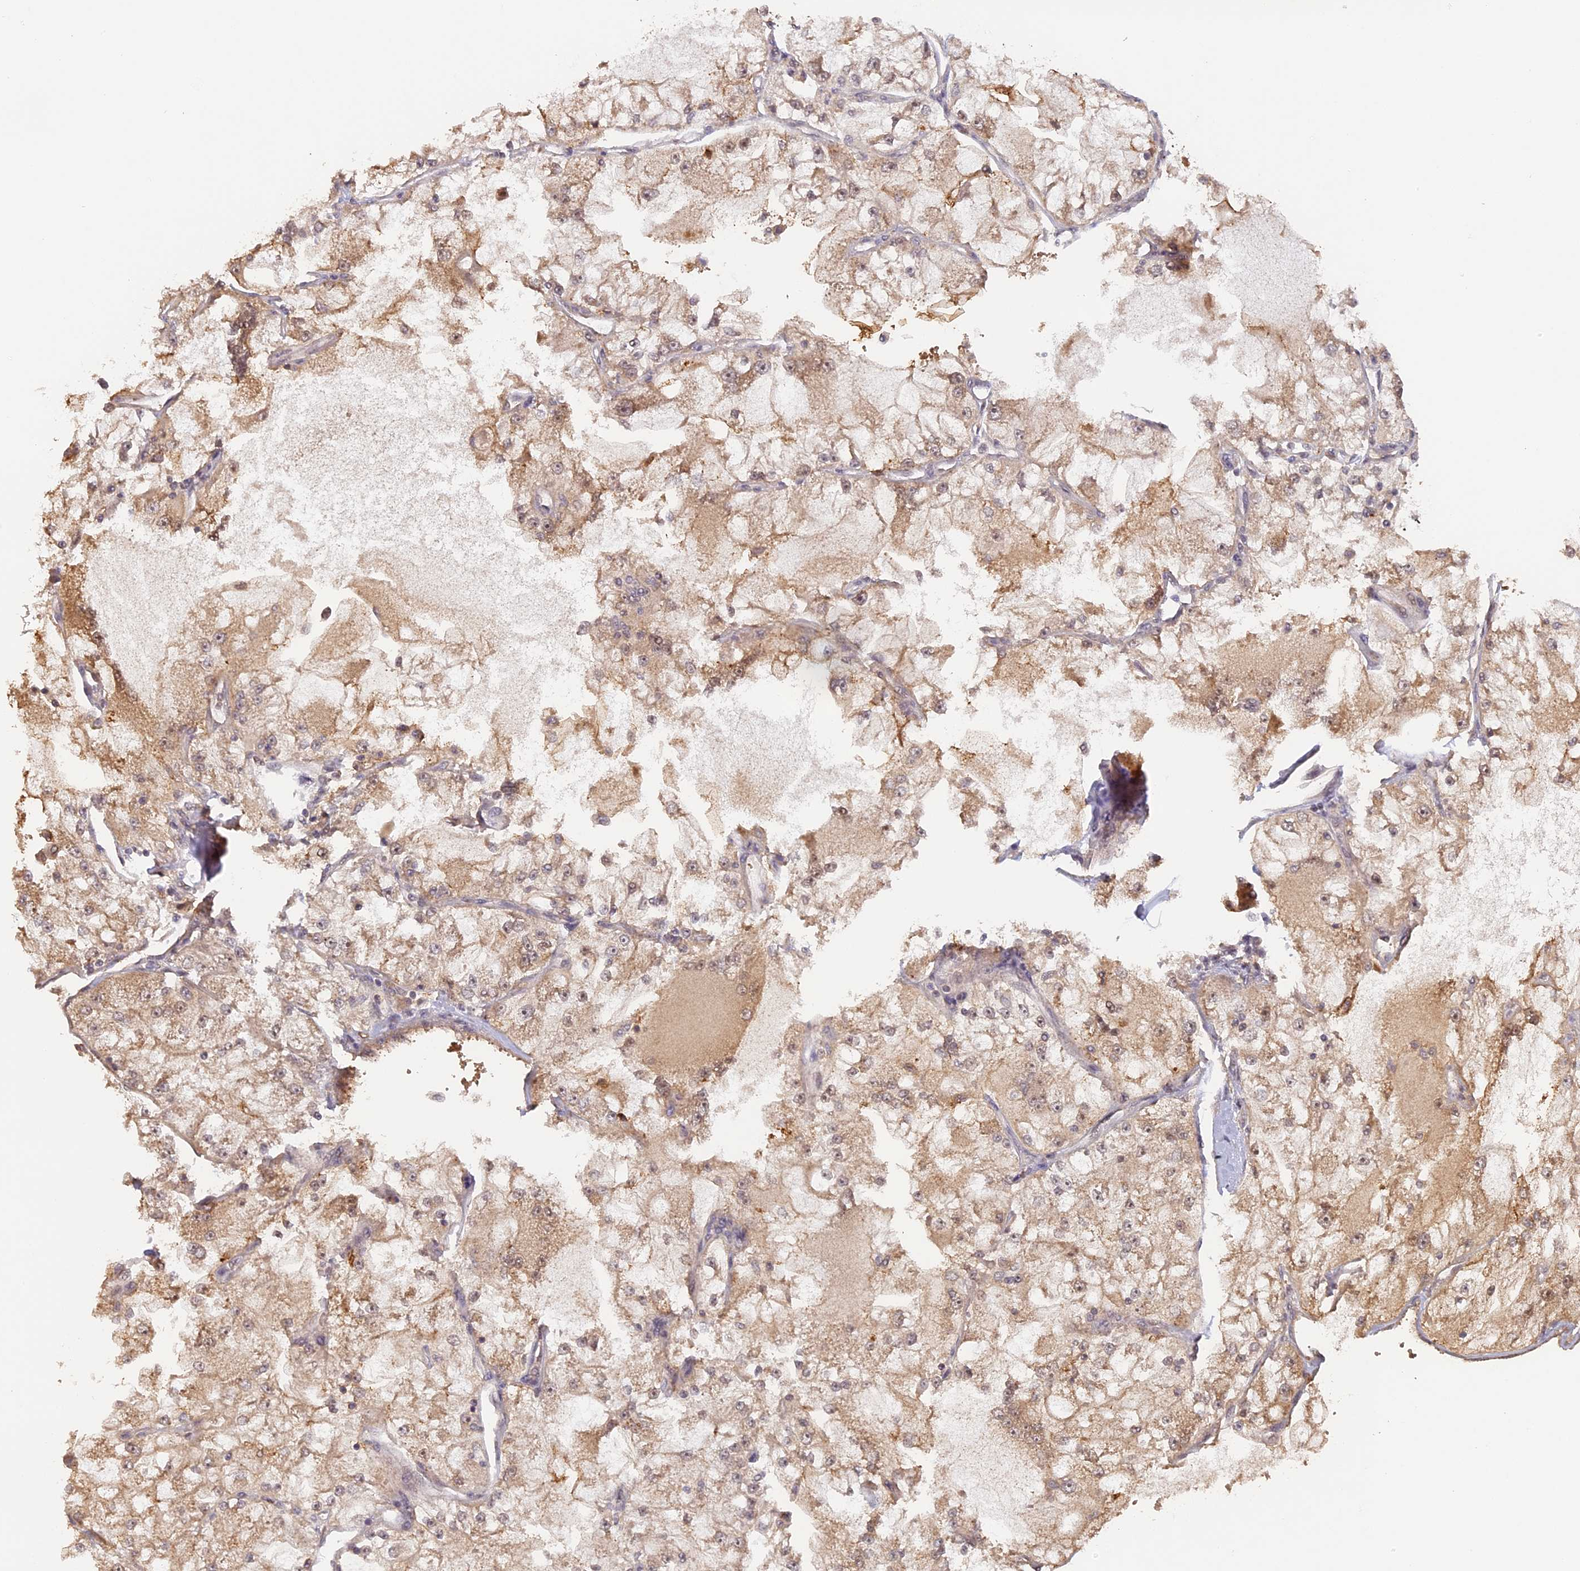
{"staining": {"intensity": "weak", "quantity": ">75%", "location": "cytoplasmic/membranous"}, "tissue": "renal cancer", "cell_type": "Tumor cells", "image_type": "cancer", "snomed": [{"axis": "morphology", "description": "Adenocarcinoma, NOS"}, {"axis": "topography", "description": "Kidney"}], "caption": "A brown stain labels weak cytoplasmic/membranous expression of a protein in renal adenocarcinoma tumor cells.", "gene": "MYBL2", "patient": {"sex": "female", "age": 72}}